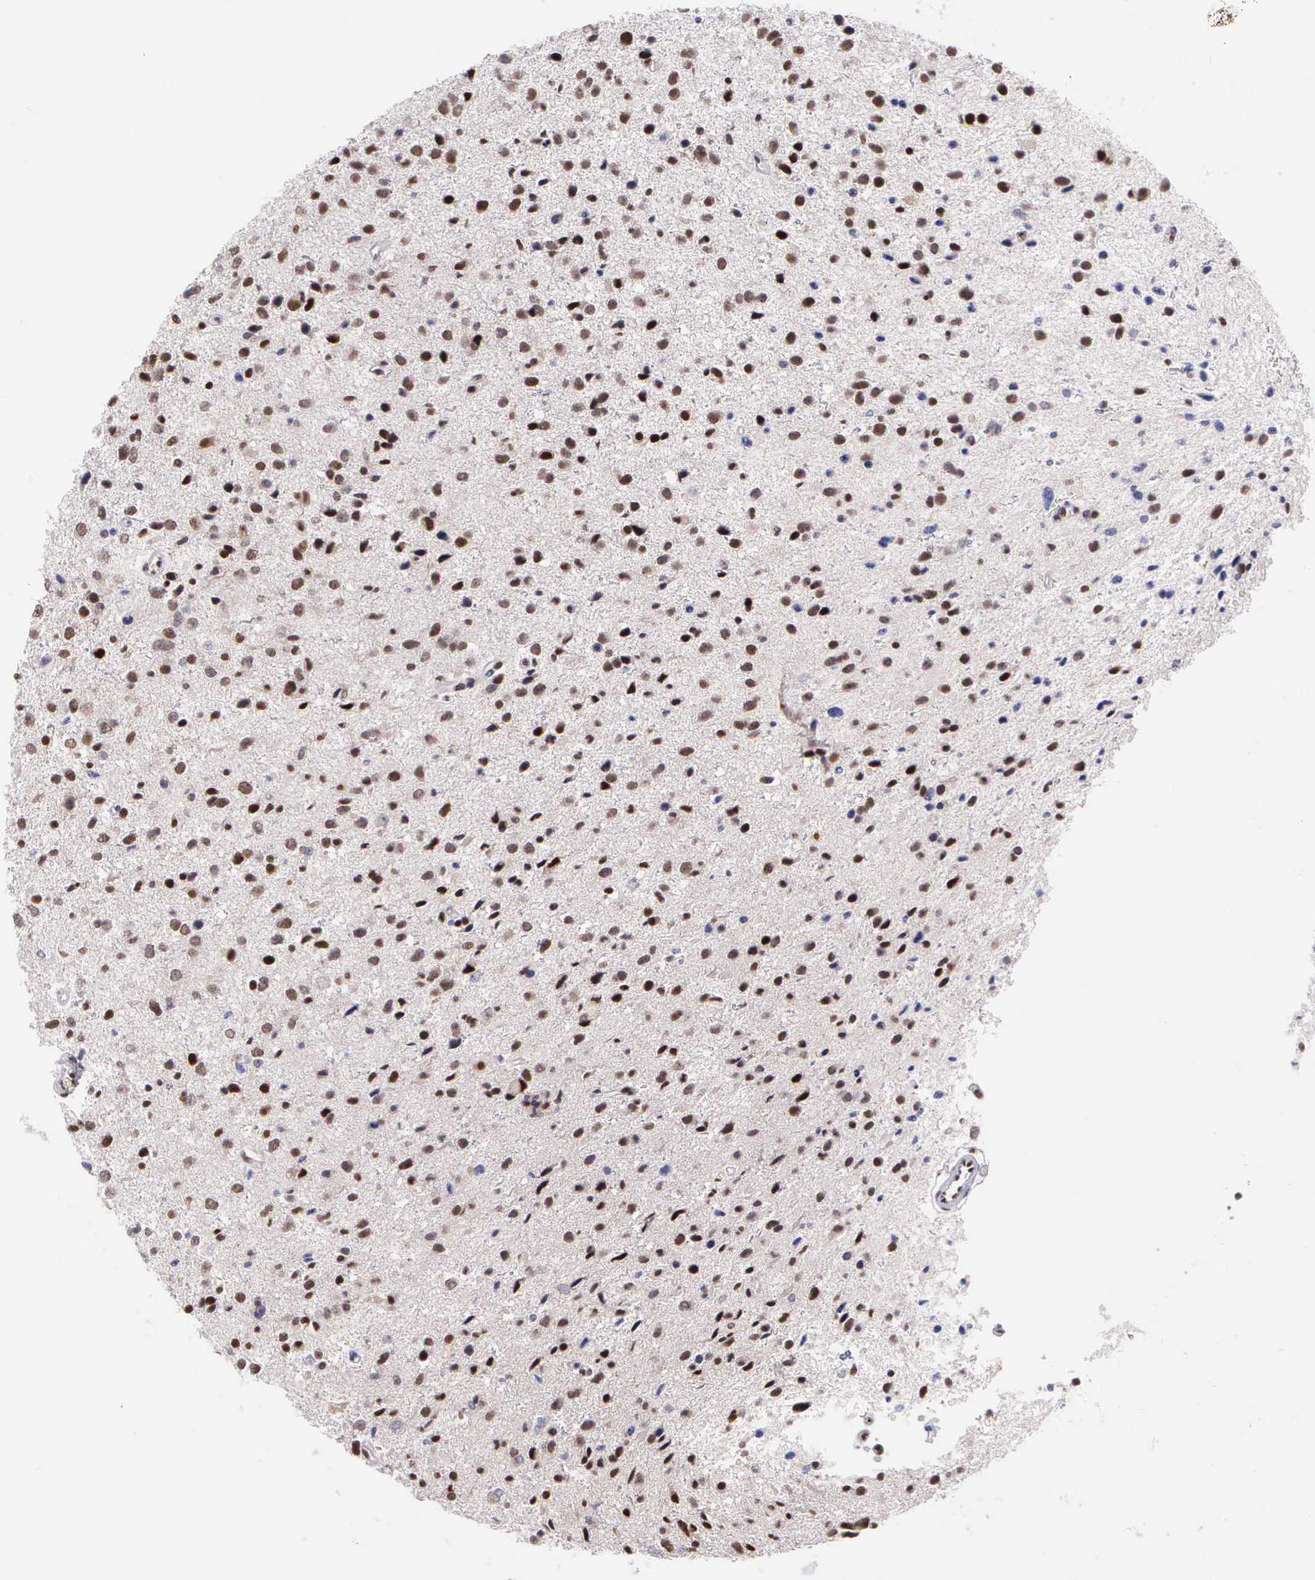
{"staining": {"intensity": "moderate", "quantity": ">75%", "location": "nuclear"}, "tissue": "glioma", "cell_type": "Tumor cells", "image_type": "cancer", "snomed": [{"axis": "morphology", "description": "Glioma, malignant, Low grade"}, {"axis": "topography", "description": "Brain"}], "caption": "A brown stain labels moderate nuclear staining of a protein in glioma tumor cells.", "gene": "UBR7", "patient": {"sex": "female", "age": 46}}